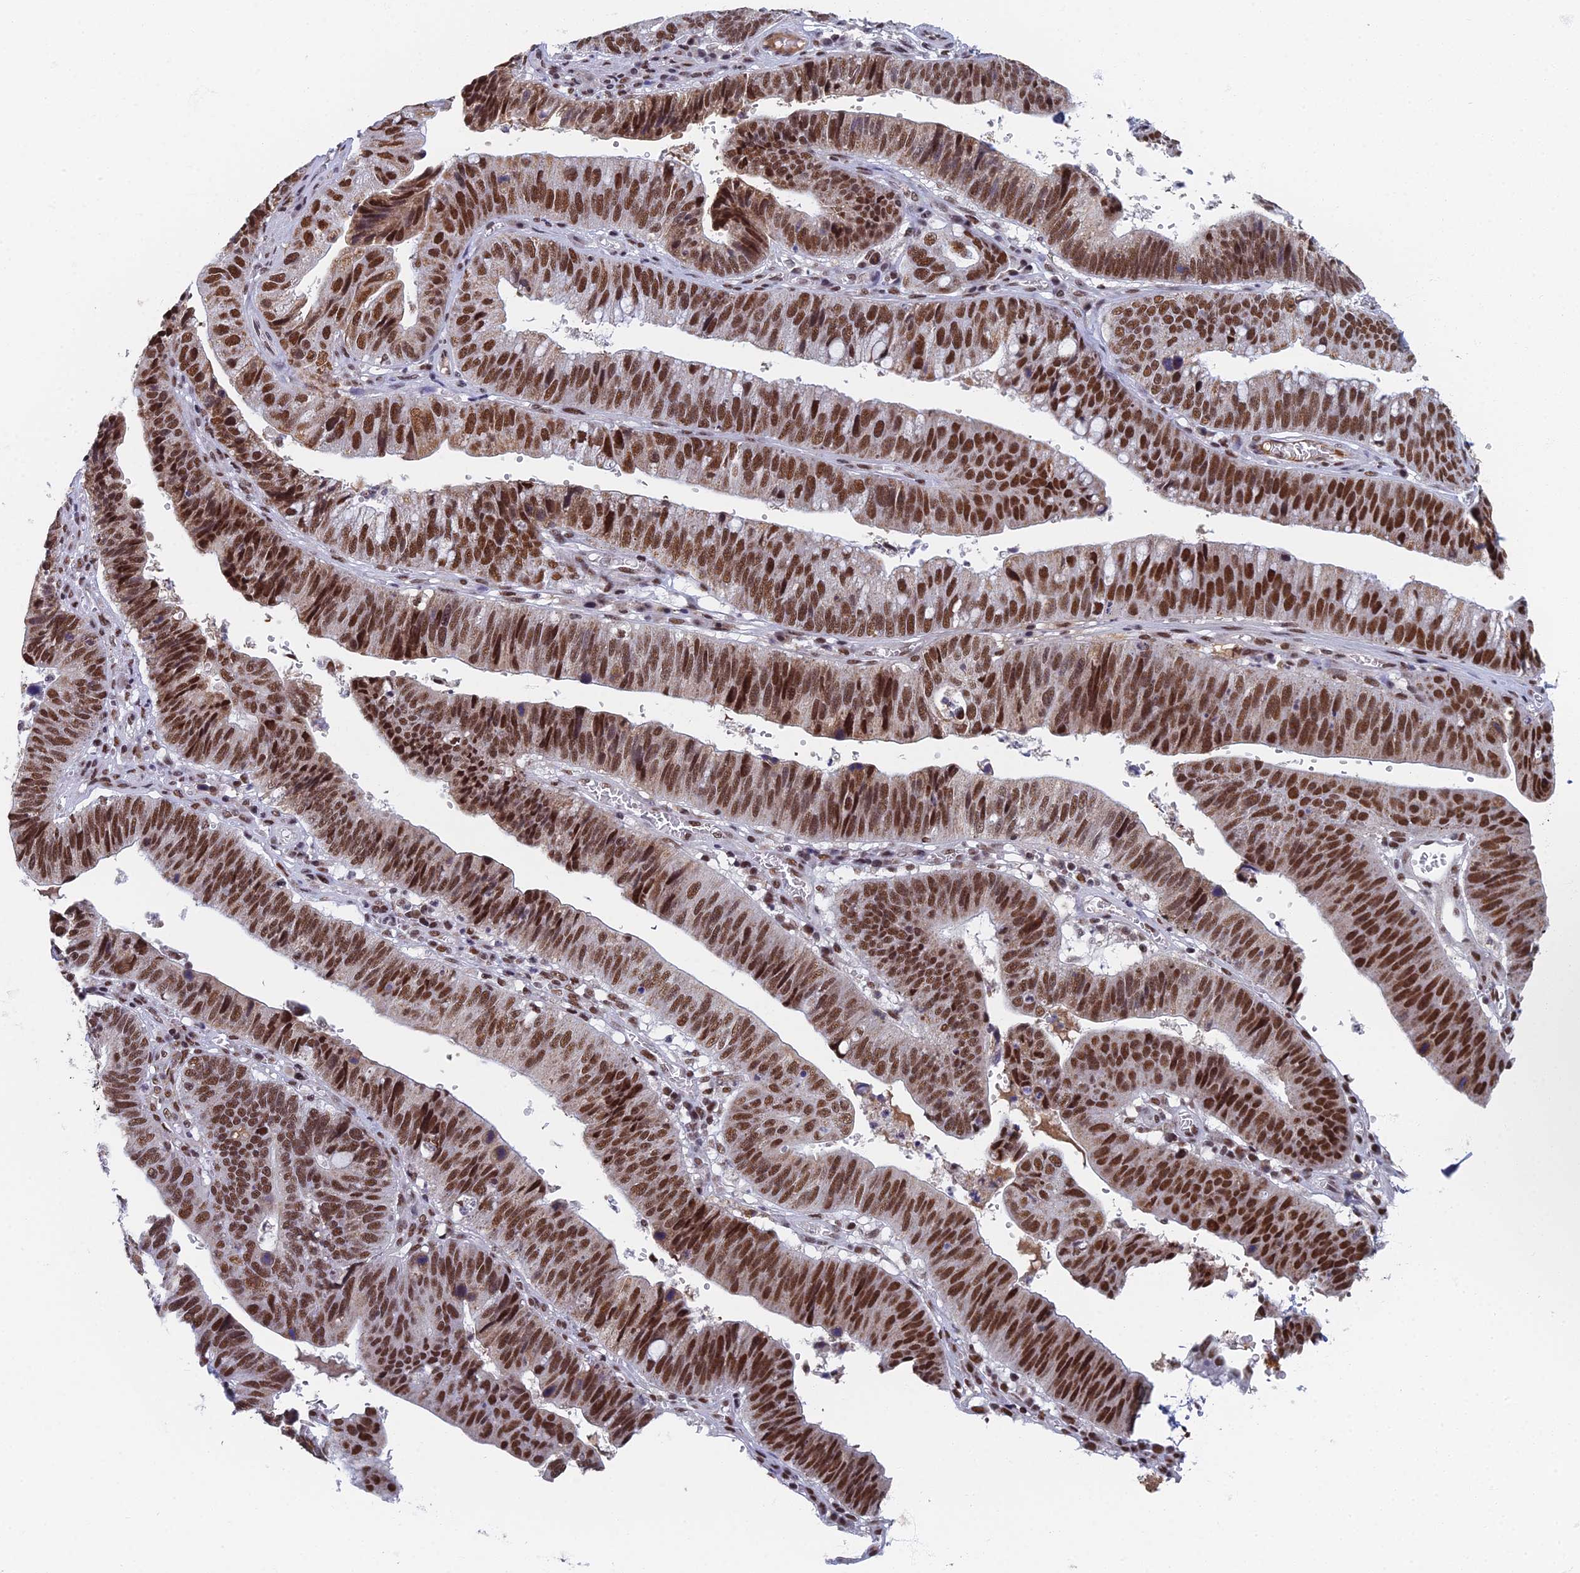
{"staining": {"intensity": "moderate", "quantity": ">75%", "location": "nuclear"}, "tissue": "stomach cancer", "cell_type": "Tumor cells", "image_type": "cancer", "snomed": [{"axis": "morphology", "description": "Adenocarcinoma, NOS"}, {"axis": "topography", "description": "Stomach"}], "caption": "Immunohistochemical staining of adenocarcinoma (stomach) displays medium levels of moderate nuclear expression in approximately >75% of tumor cells. The protein is stained brown, and the nuclei are stained in blue (DAB (3,3'-diaminobenzidine) IHC with brightfield microscopy, high magnification).", "gene": "TAF13", "patient": {"sex": "male", "age": 59}}